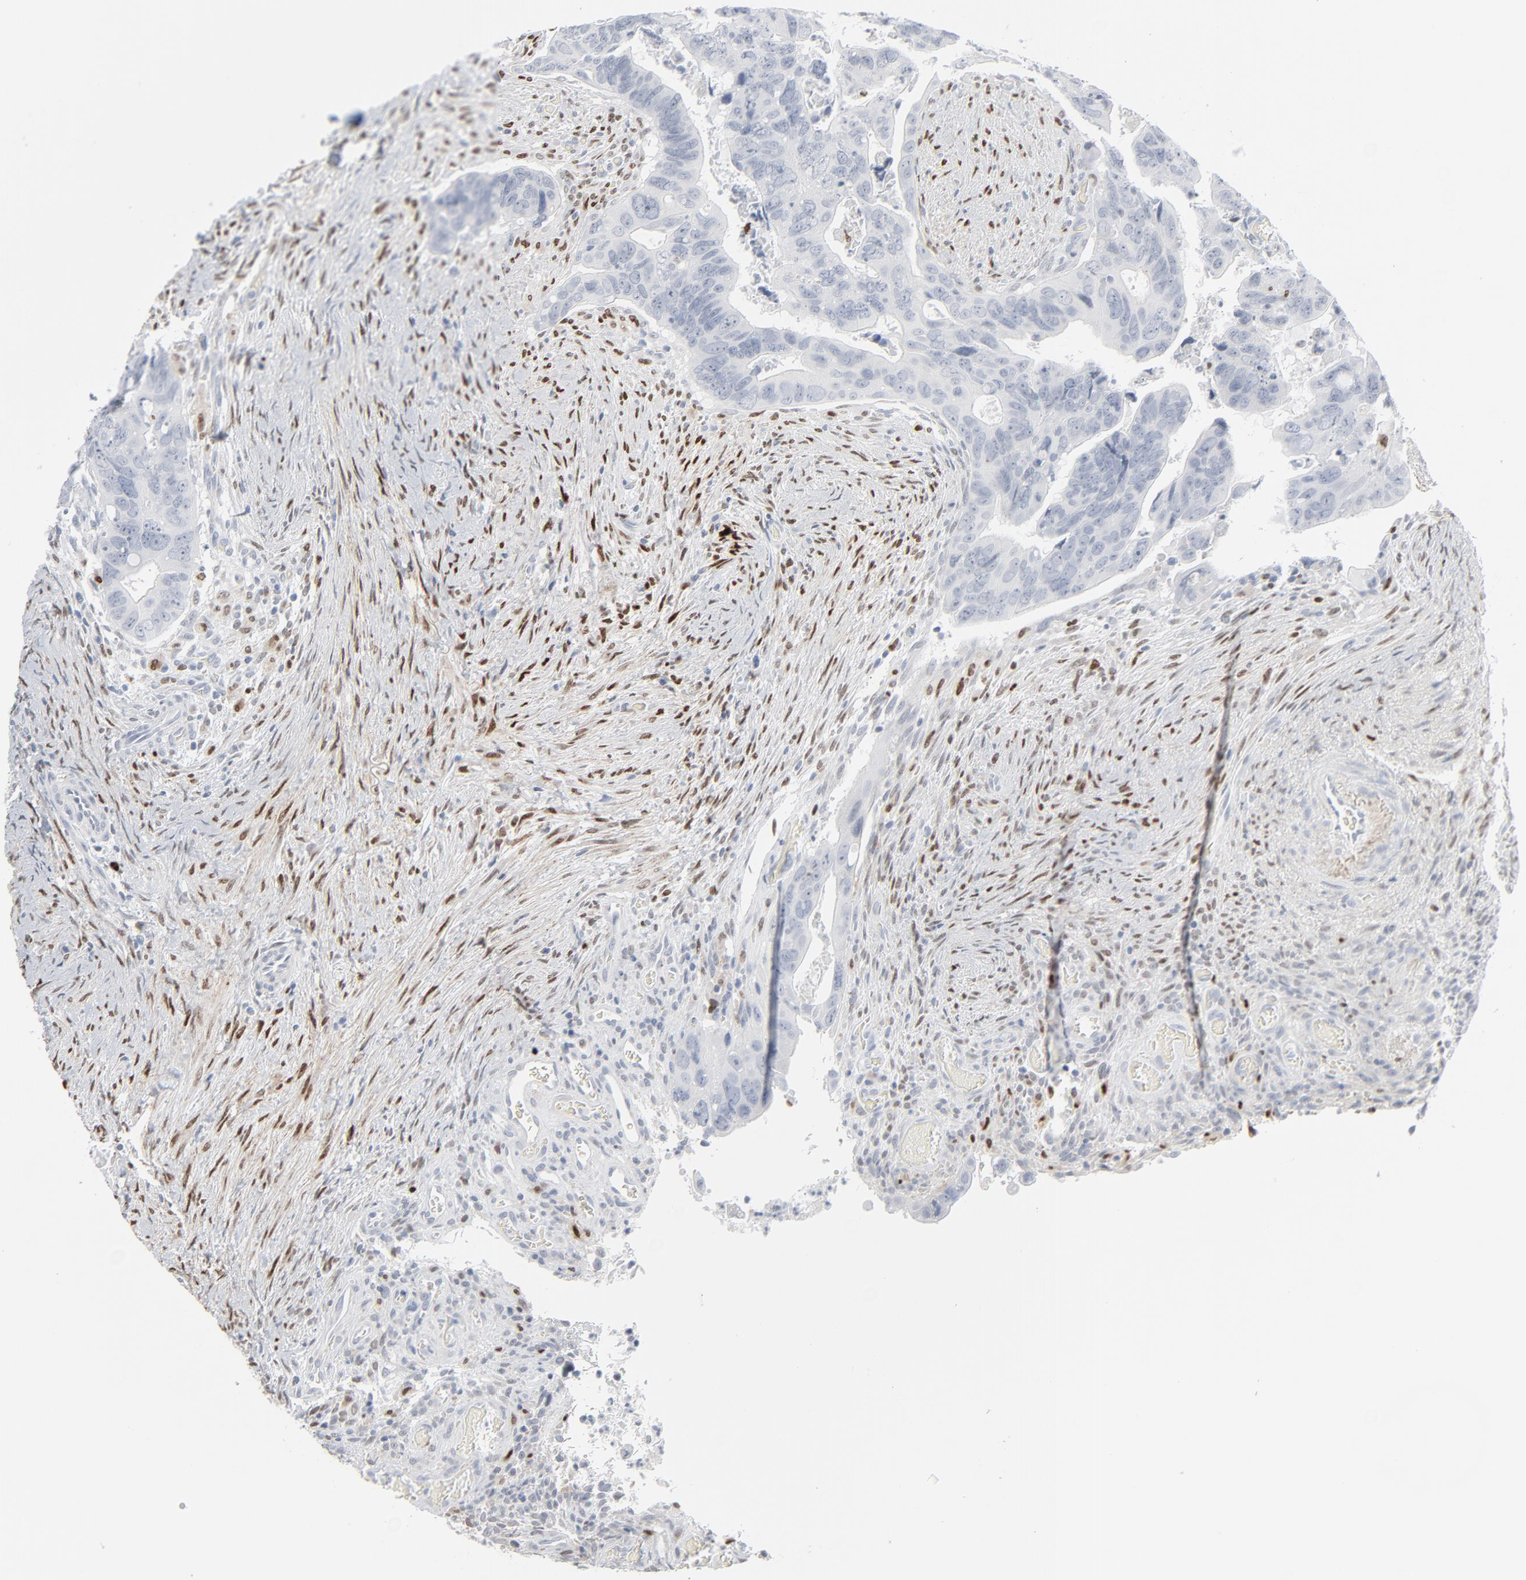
{"staining": {"intensity": "negative", "quantity": "none", "location": "none"}, "tissue": "colorectal cancer", "cell_type": "Tumor cells", "image_type": "cancer", "snomed": [{"axis": "morphology", "description": "Adenocarcinoma, NOS"}, {"axis": "topography", "description": "Rectum"}], "caption": "Image shows no protein expression in tumor cells of colorectal adenocarcinoma tissue.", "gene": "MITF", "patient": {"sex": "female", "age": 59}}